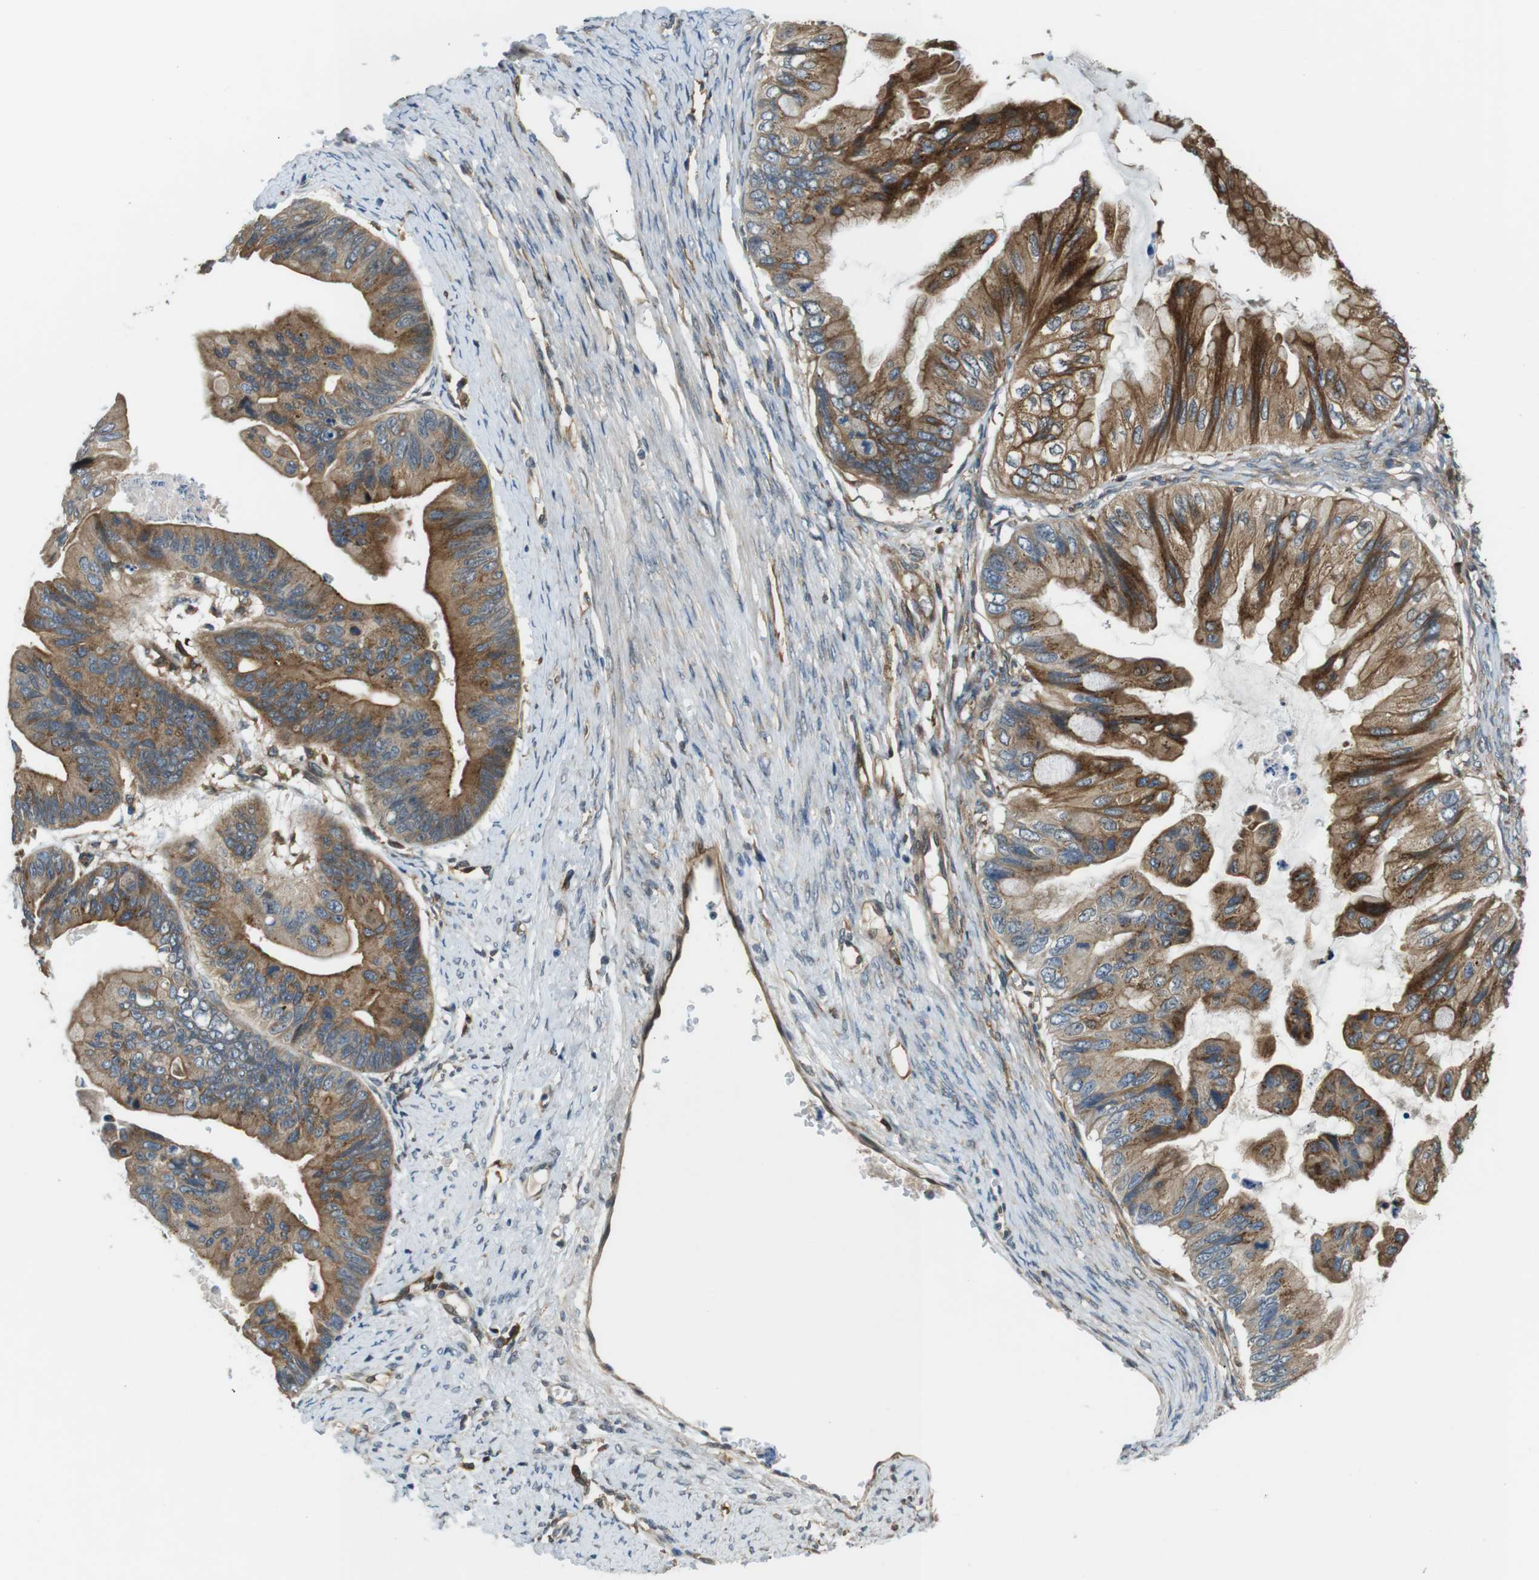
{"staining": {"intensity": "strong", "quantity": ">75%", "location": "cytoplasmic/membranous"}, "tissue": "ovarian cancer", "cell_type": "Tumor cells", "image_type": "cancer", "snomed": [{"axis": "morphology", "description": "Cystadenocarcinoma, mucinous, NOS"}, {"axis": "topography", "description": "Ovary"}], "caption": "Immunohistochemical staining of mucinous cystadenocarcinoma (ovarian) demonstrates high levels of strong cytoplasmic/membranous staining in approximately >75% of tumor cells.", "gene": "PALD1", "patient": {"sex": "female", "age": 61}}